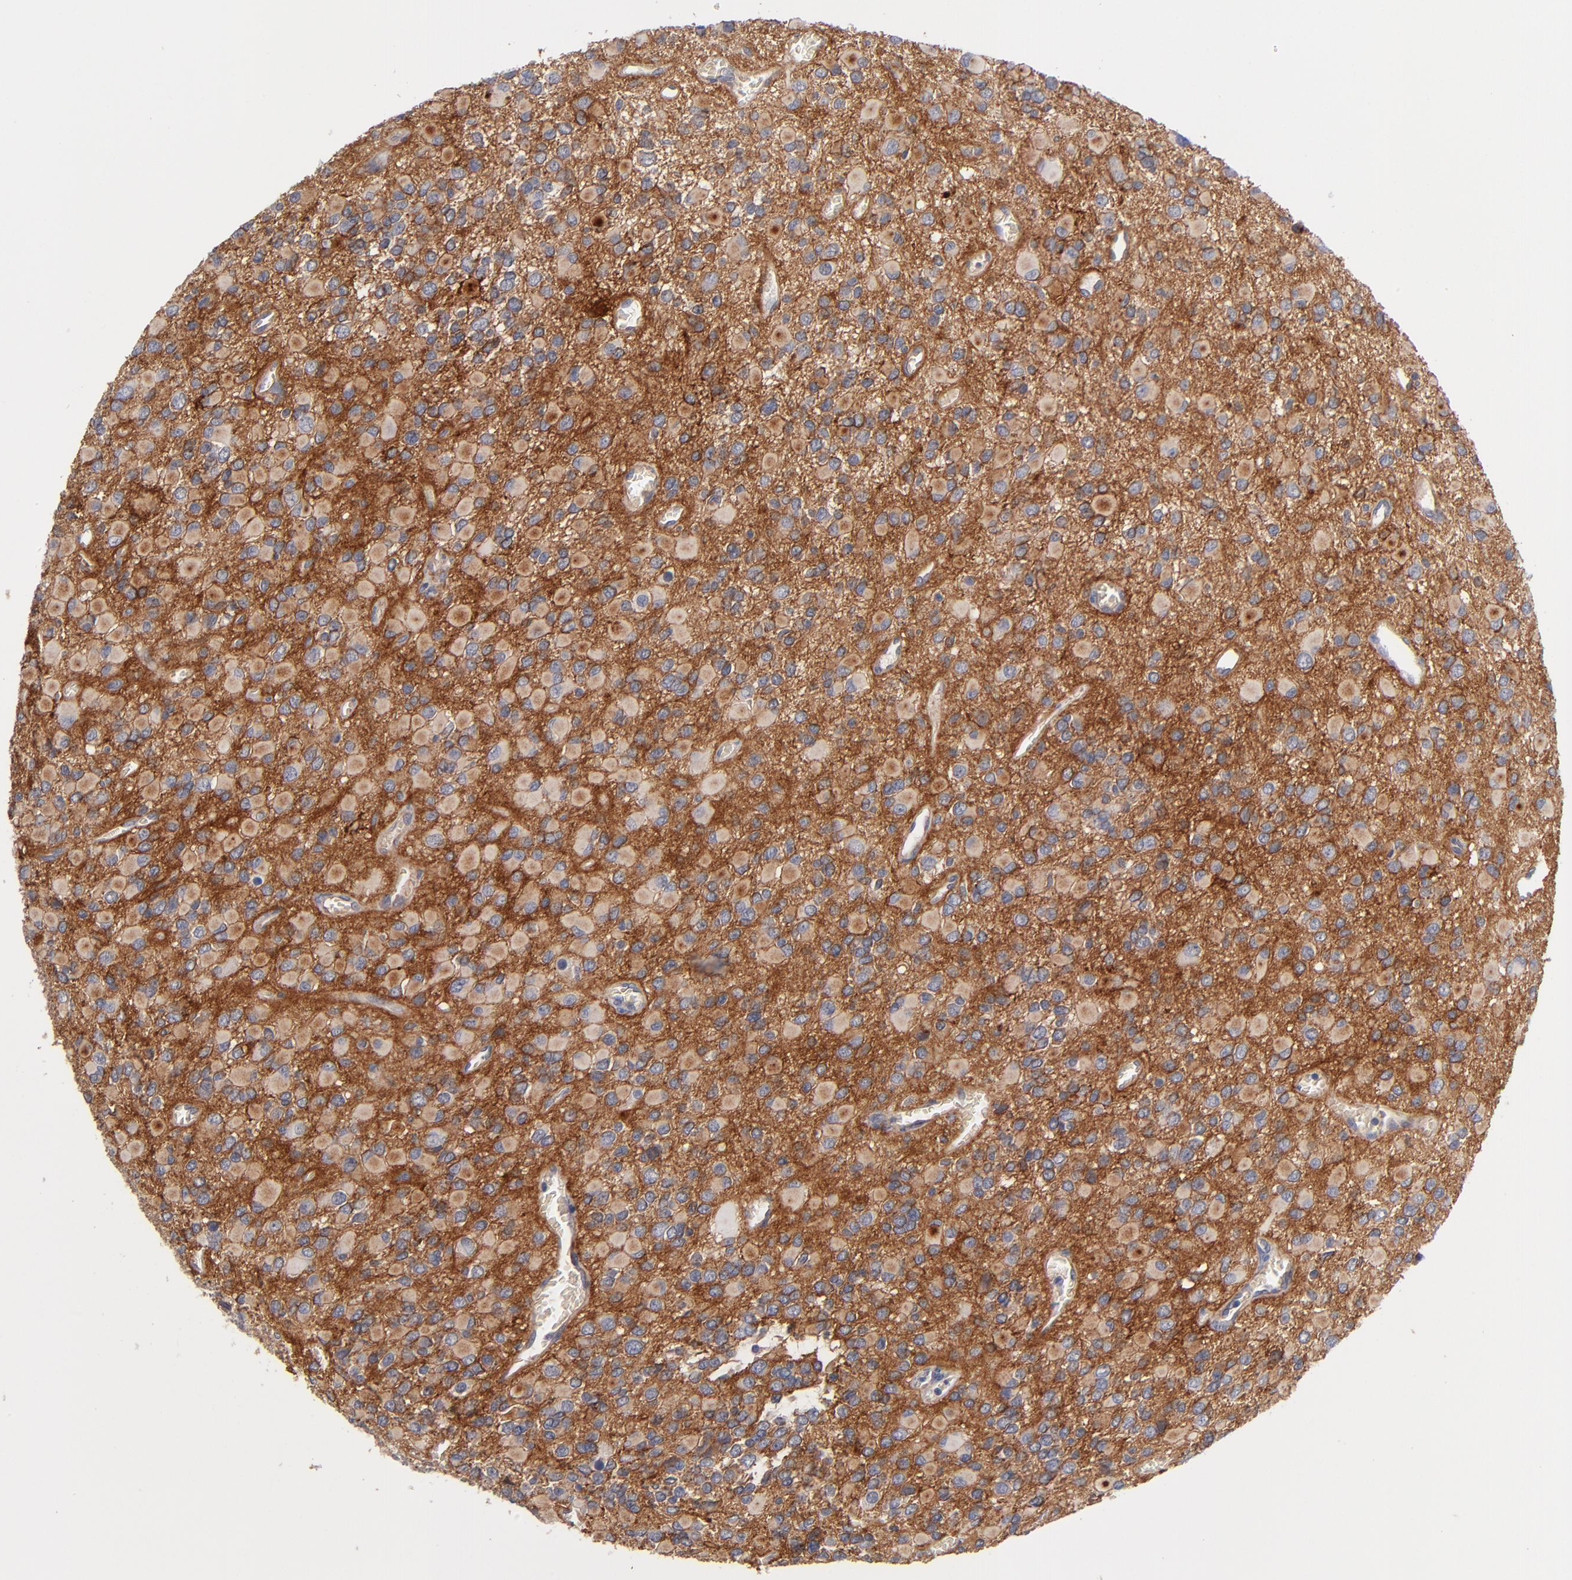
{"staining": {"intensity": "strong", "quantity": ">75%", "location": "cytoplasmic/membranous"}, "tissue": "glioma", "cell_type": "Tumor cells", "image_type": "cancer", "snomed": [{"axis": "morphology", "description": "Glioma, malignant, Low grade"}, {"axis": "topography", "description": "Brain"}], "caption": "Malignant glioma (low-grade) stained with immunohistochemistry (IHC) shows strong cytoplasmic/membranous staining in about >75% of tumor cells. (DAB IHC with brightfield microscopy, high magnification).", "gene": "PLSCR4", "patient": {"sex": "male", "age": 42}}